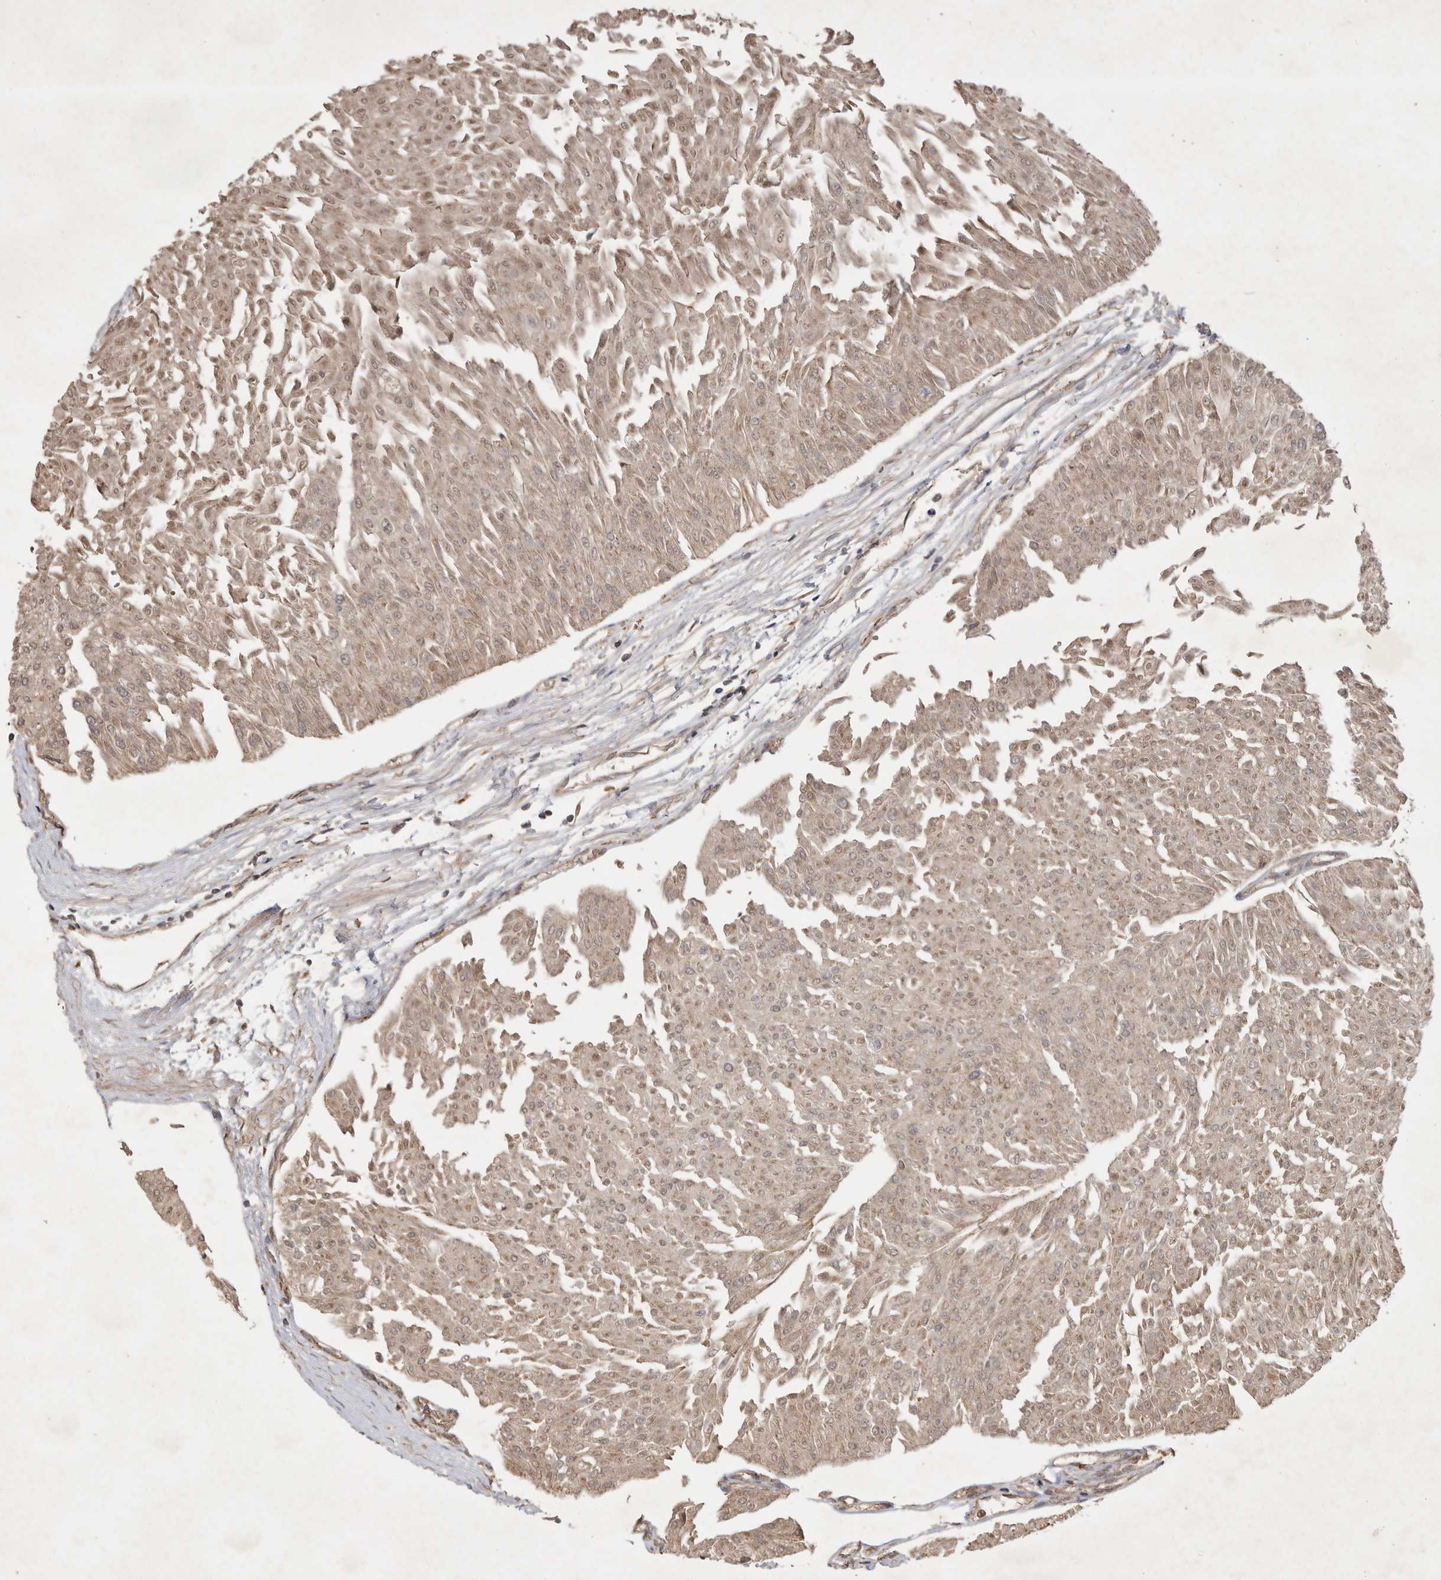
{"staining": {"intensity": "weak", "quantity": ">75%", "location": "cytoplasmic/membranous,nuclear"}, "tissue": "urothelial cancer", "cell_type": "Tumor cells", "image_type": "cancer", "snomed": [{"axis": "morphology", "description": "Urothelial carcinoma, Low grade"}, {"axis": "topography", "description": "Urinary bladder"}], "caption": "An image showing weak cytoplasmic/membranous and nuclear staining in approximately >75% of tumor cells in low-grade urothelial carcinoma, as visualized by brown immunohistochemical staining.", "gene": "ZNF232", "patient": {"sex": "male", "age": 67}}